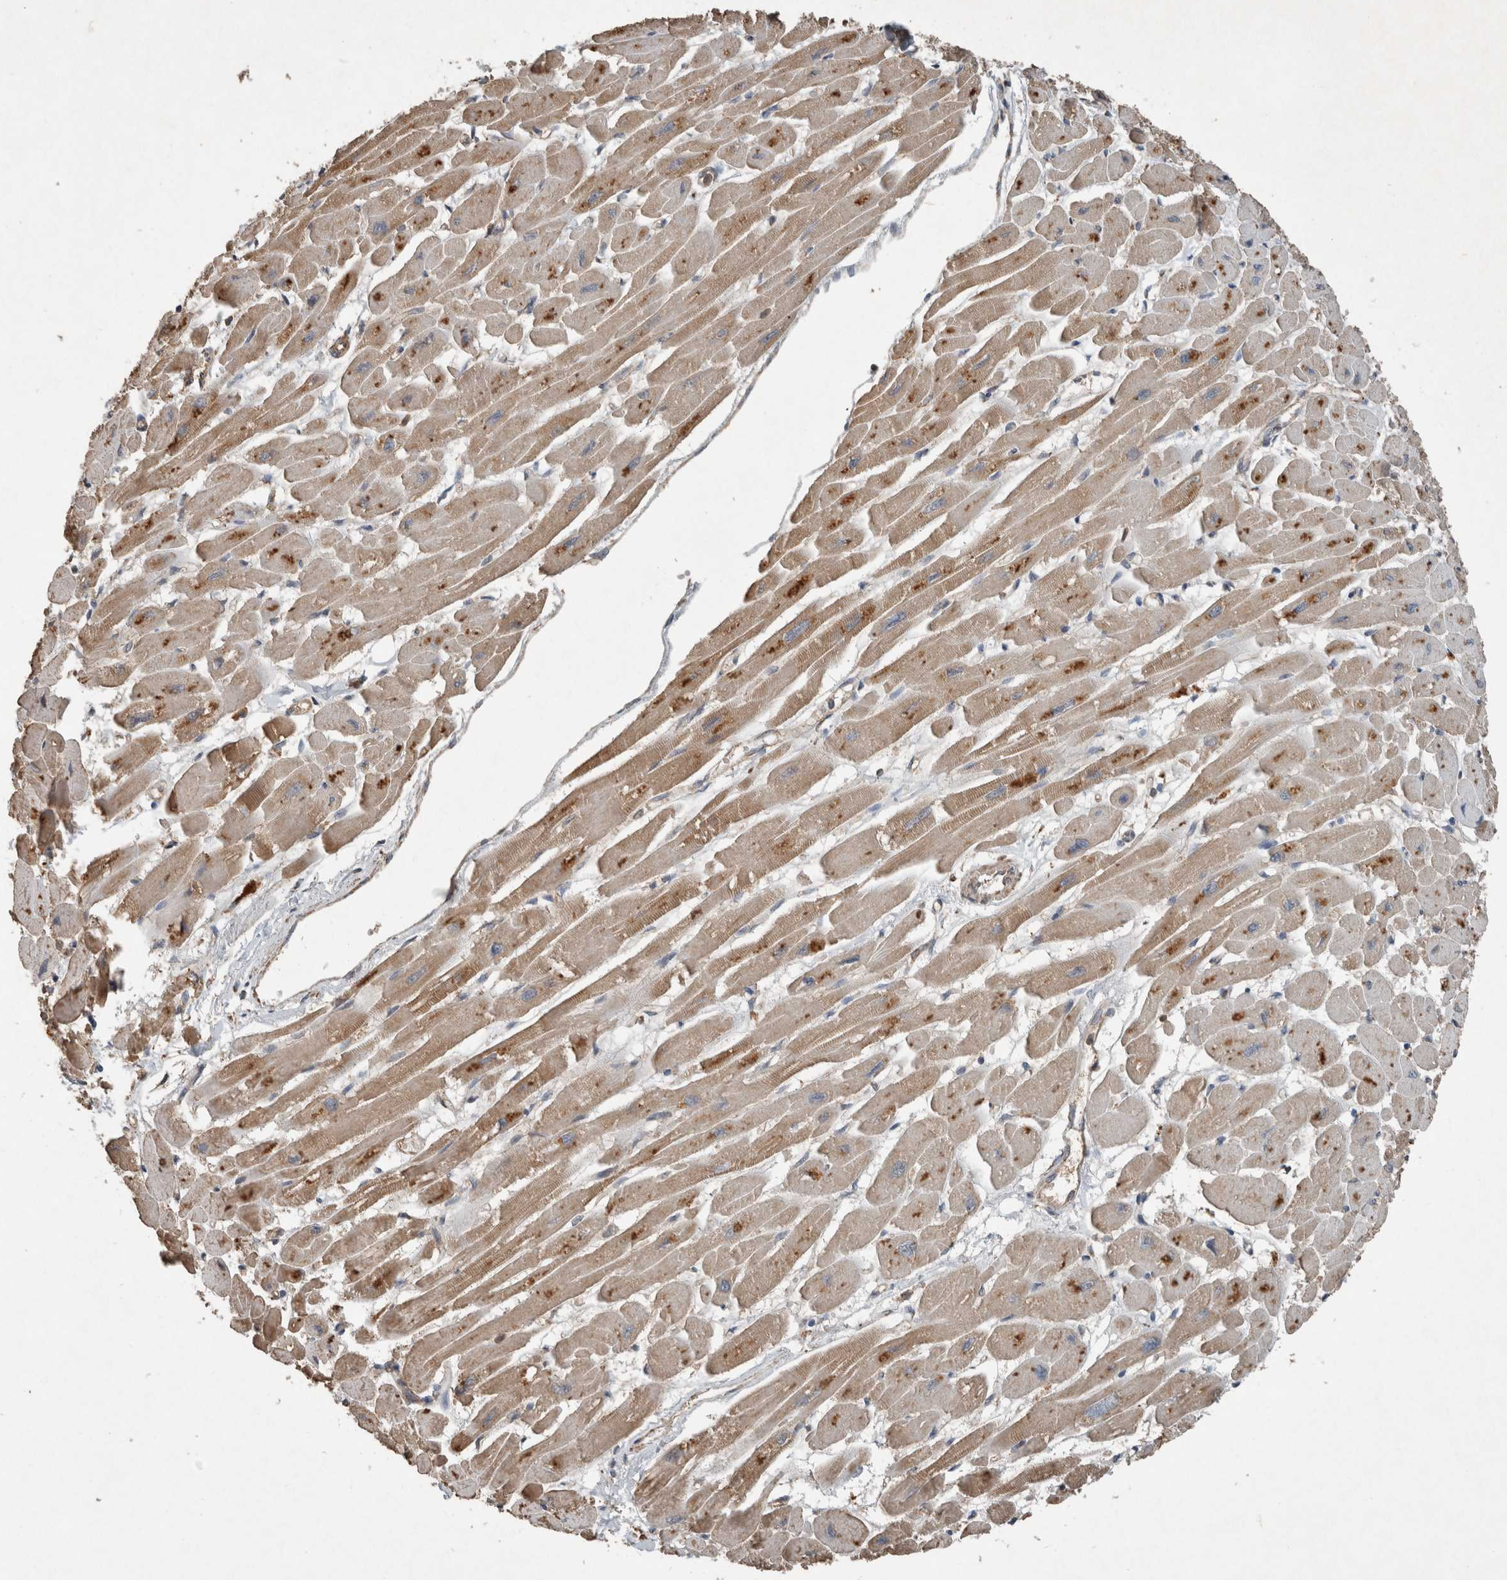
{"staining": {"intensity": "moderate", "quantity": ">75%", "location": "cytoplasmic/membranous"}, "tissue": "heart muscle", "cell_type": "Cardiomyocytes", "image_type": "normal", "snomed": [{"axis": "morphology", "description": "Normal tissue, NOS"}, {"axis": "topography", "description": "Heart"}], "caption": "Heart muscle stained with immunohistochemistry (IHC) demonstrates moderate cytoplasmic/membranous expression in about >75% of cardiomyocytes. Immunohistochemistry (ihc) stains the protein in brown and the nuclei are stained blue.", "gene": "KLK14", "patient": {"sex": "female", "age": 54}}